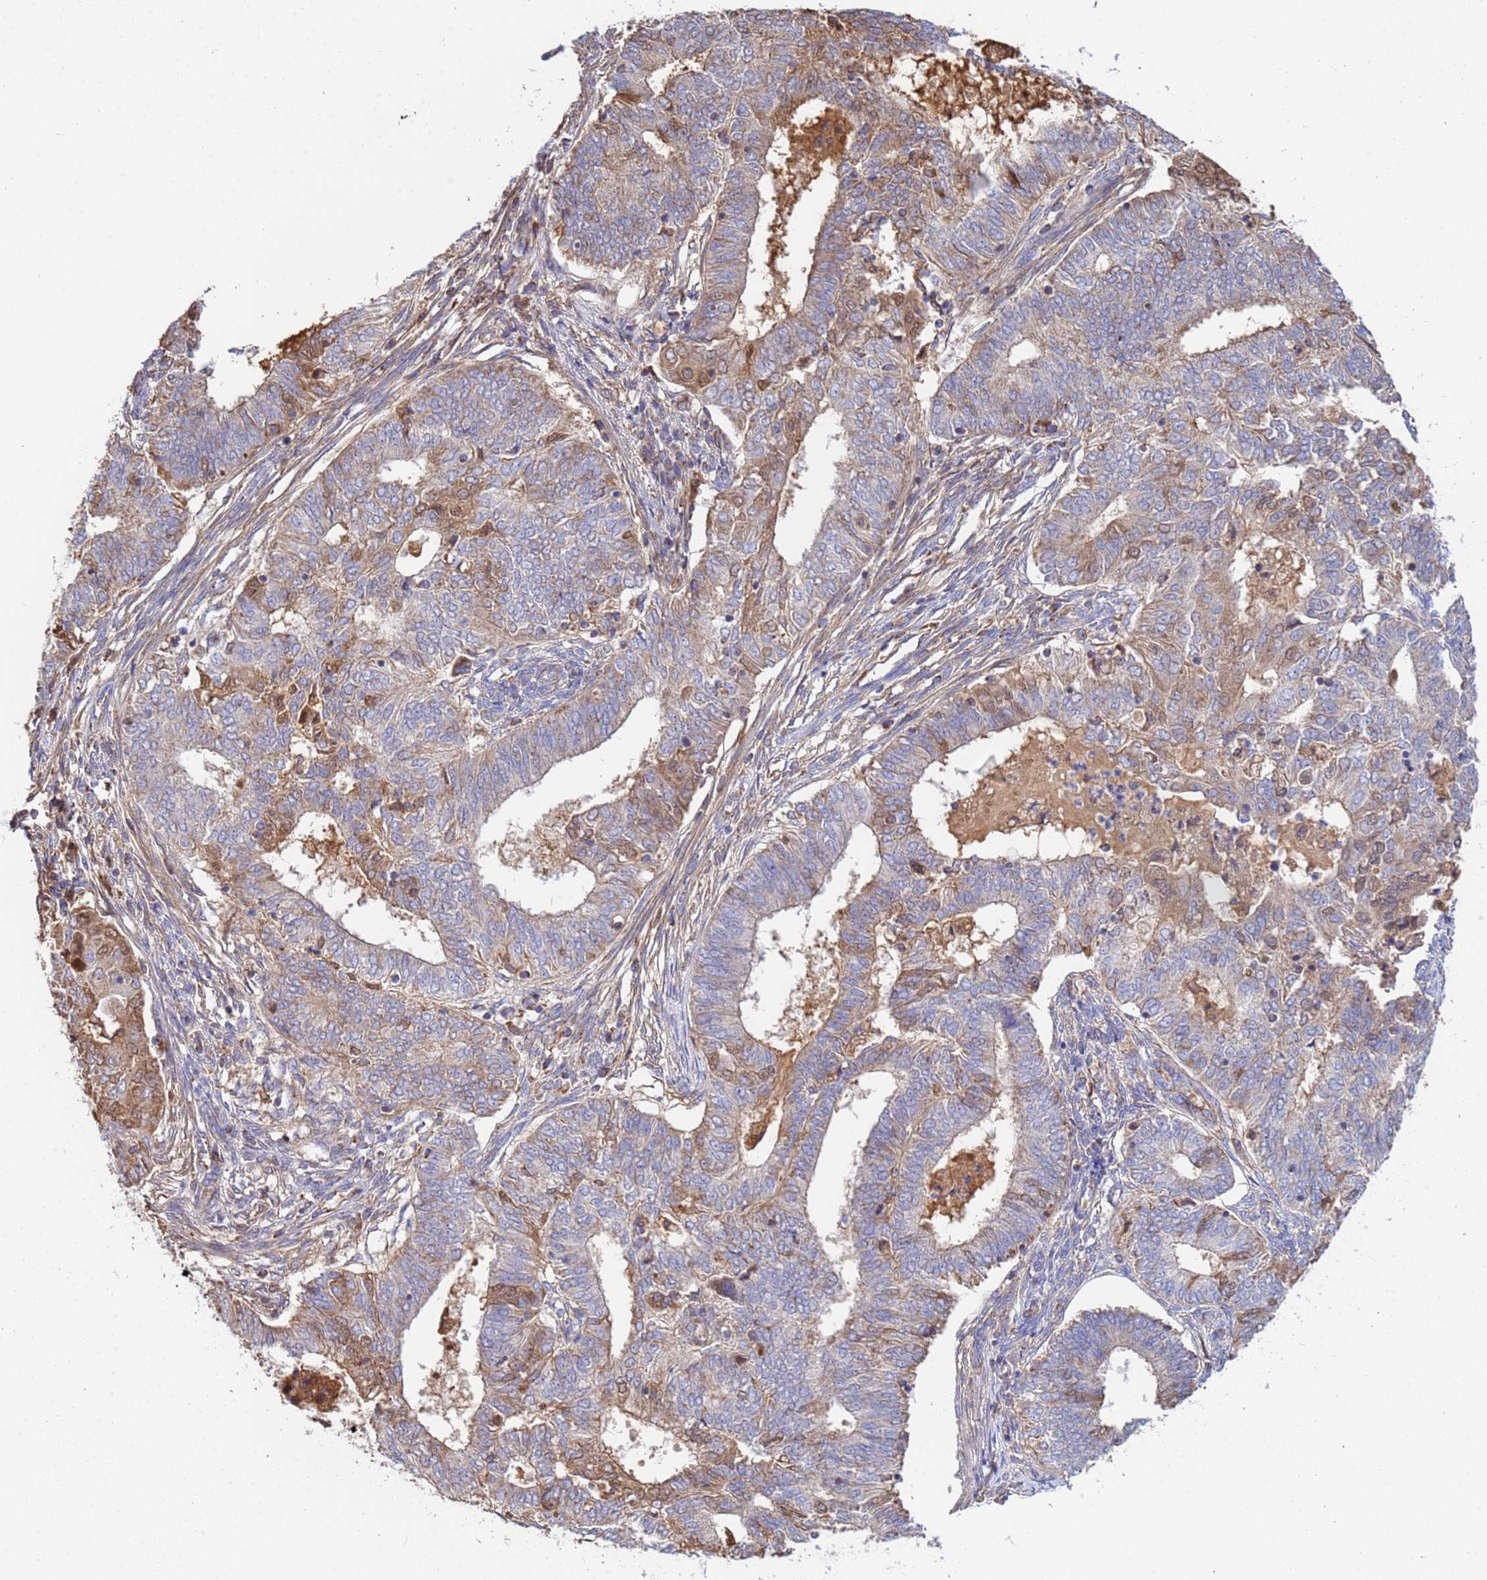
{"staining": {"intensity": "moderate", "quantity": "<25%", "location": "cytoplasmic/membranous,nuclear"}, "tissue": "endometrial cancer", "cell_type": "Tumor cells", "image_type": "cancer", "snomed": [{"axis": "morphology", "description": "Adenocarcinoma, NOS"}, {"axis": "topography", "description": "Endometrium"}], "caption": "Endometrial cancer was stained to show a protein in brown. There is low levels of moderate cytoplasmic/membranous and nuclear positivity in approximately <25% of tumor cells. (DAB = brown stain, brightfield microscopy at high magnification).", "gene": "GLUD1", "patient": {"sex": "female", "age": 62}}